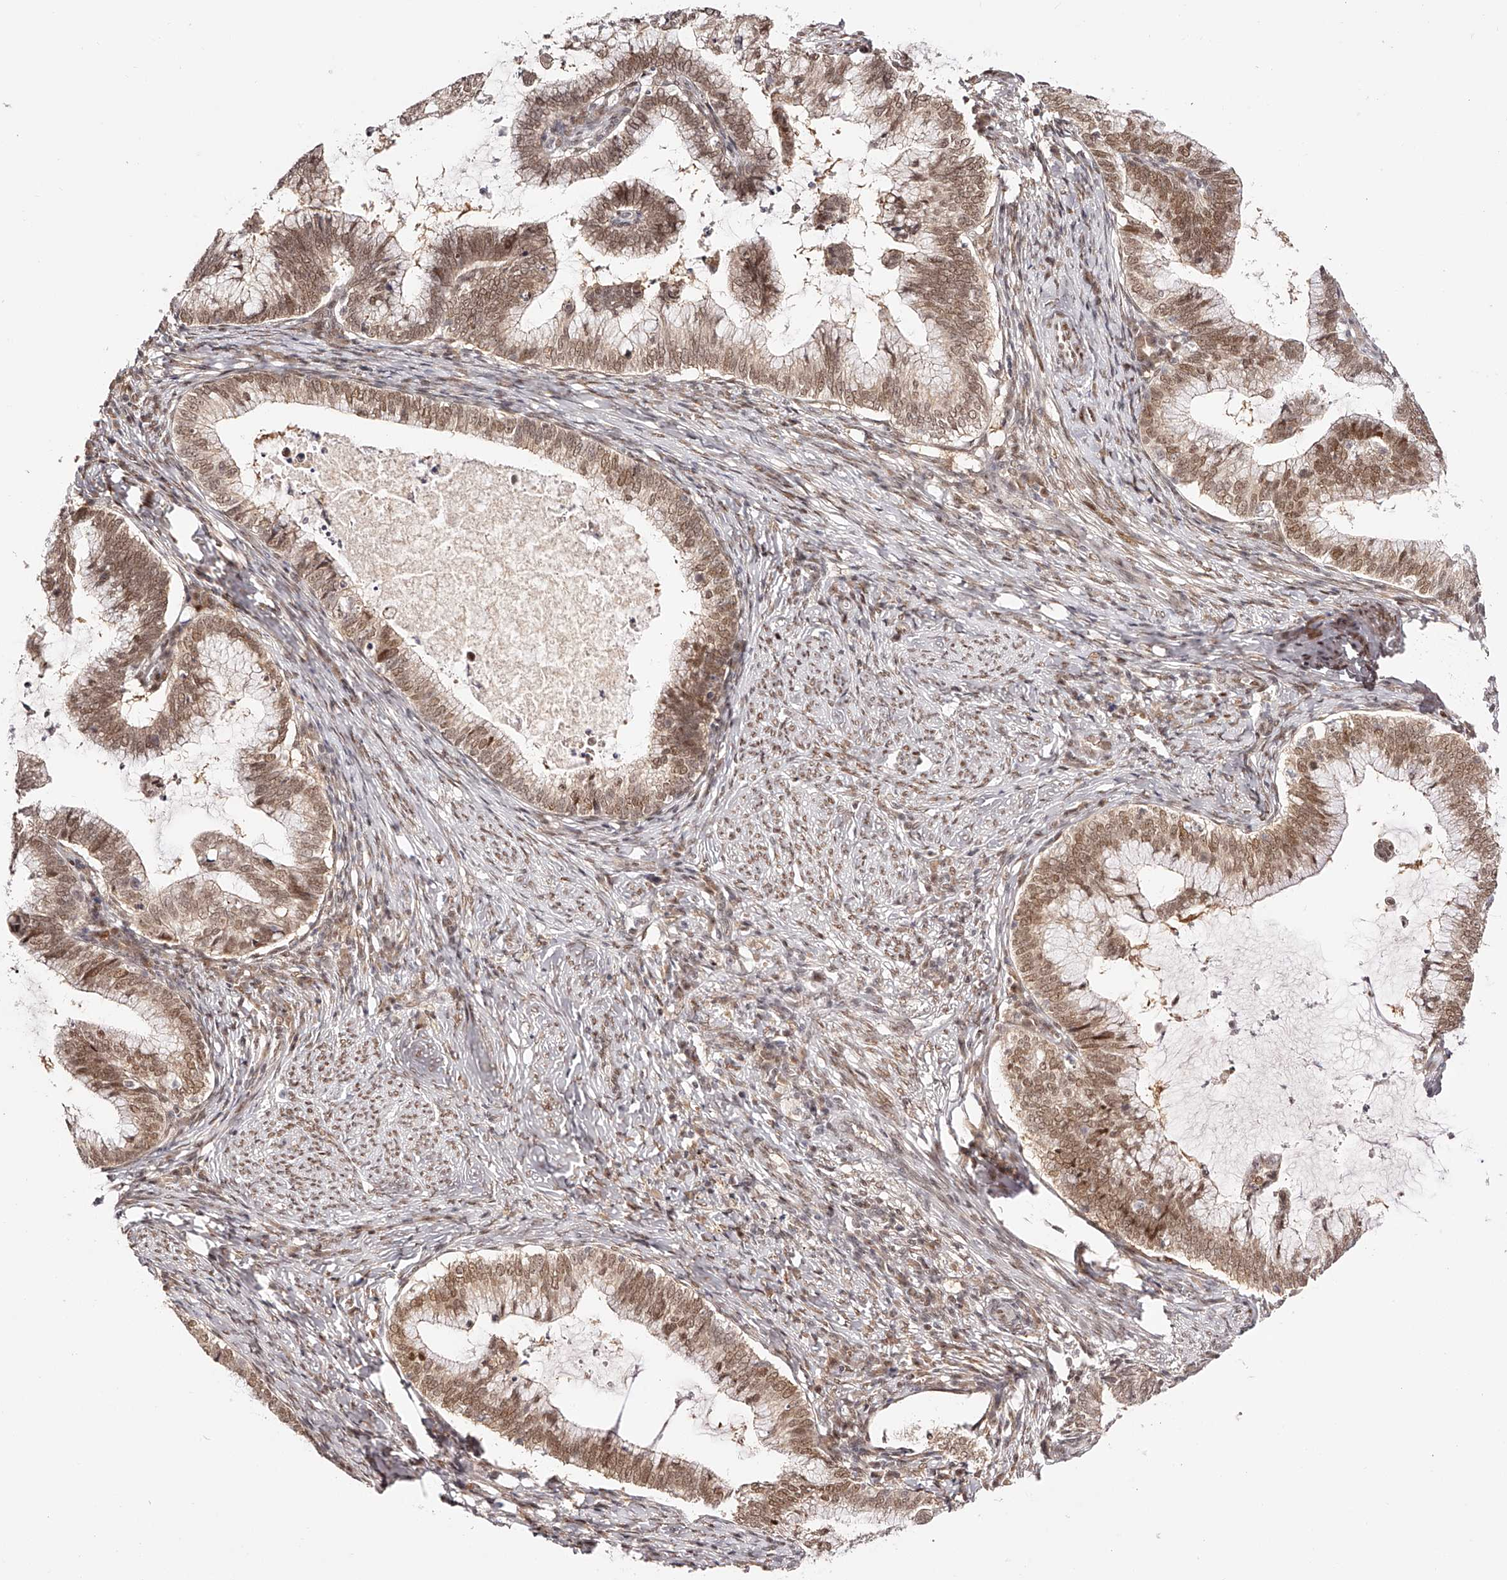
{"staining": {"intensity": "moderate", "quantity": ">75%", "location": "cytoplasmic/membranous,nuclear"}, "tissue": "cervical cancer", "cell_type": "Tumor cells", "image_type": "cancer", "snomed": [{"axis": "morphology", "description": "Adenocarcinoma, NOS"}, {"axis": "topography", "description": "Cervix"}], "caption": "Adenocarcinoma (cervical) stained with DAB immunohistochemistry exhibits medium levels of moderate cytoplasmic/membranous and nuclear positivity in about >75% of tumor cells.", "gene": "USF3", "patient": {"sex": "female", "age": 36}}